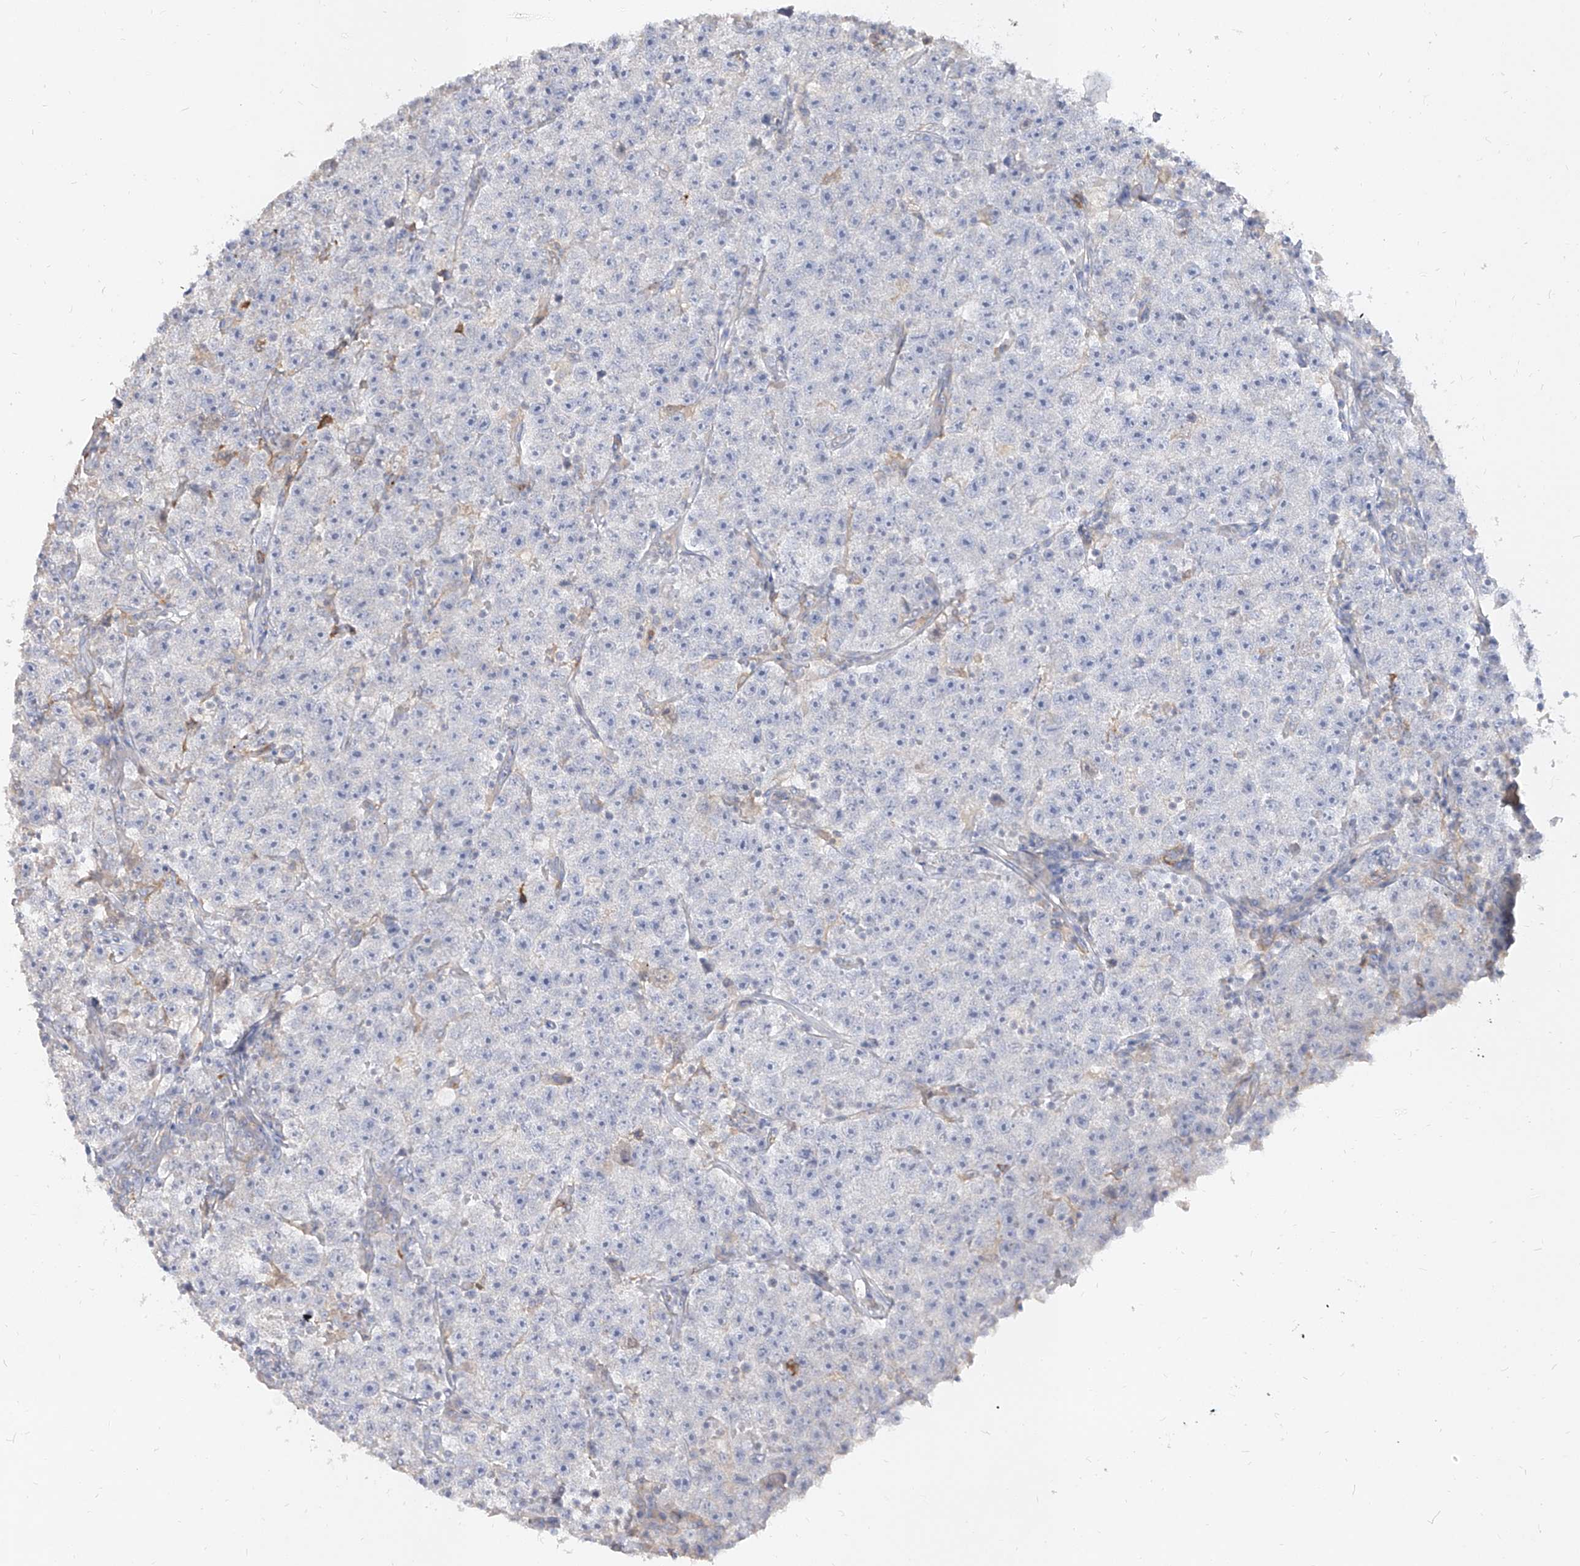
{"staining": {"intensity": "negative", "quantity": "none", "location": "none"}, "tissue": "testis cancer", "cell_type": "Tumor cells", "image_type": "cancer", "snomed": [{"axis": "morphology", "description": "Seminoma, NOS"}, {"axis": "topography", "description": "Testis"}], "caption": "This is an IHC micrograph of human testis seminoma. There is no expression in tumor cells.", "gene": "RBFOX3", "patient": {"sex": "male", "age": 22}}